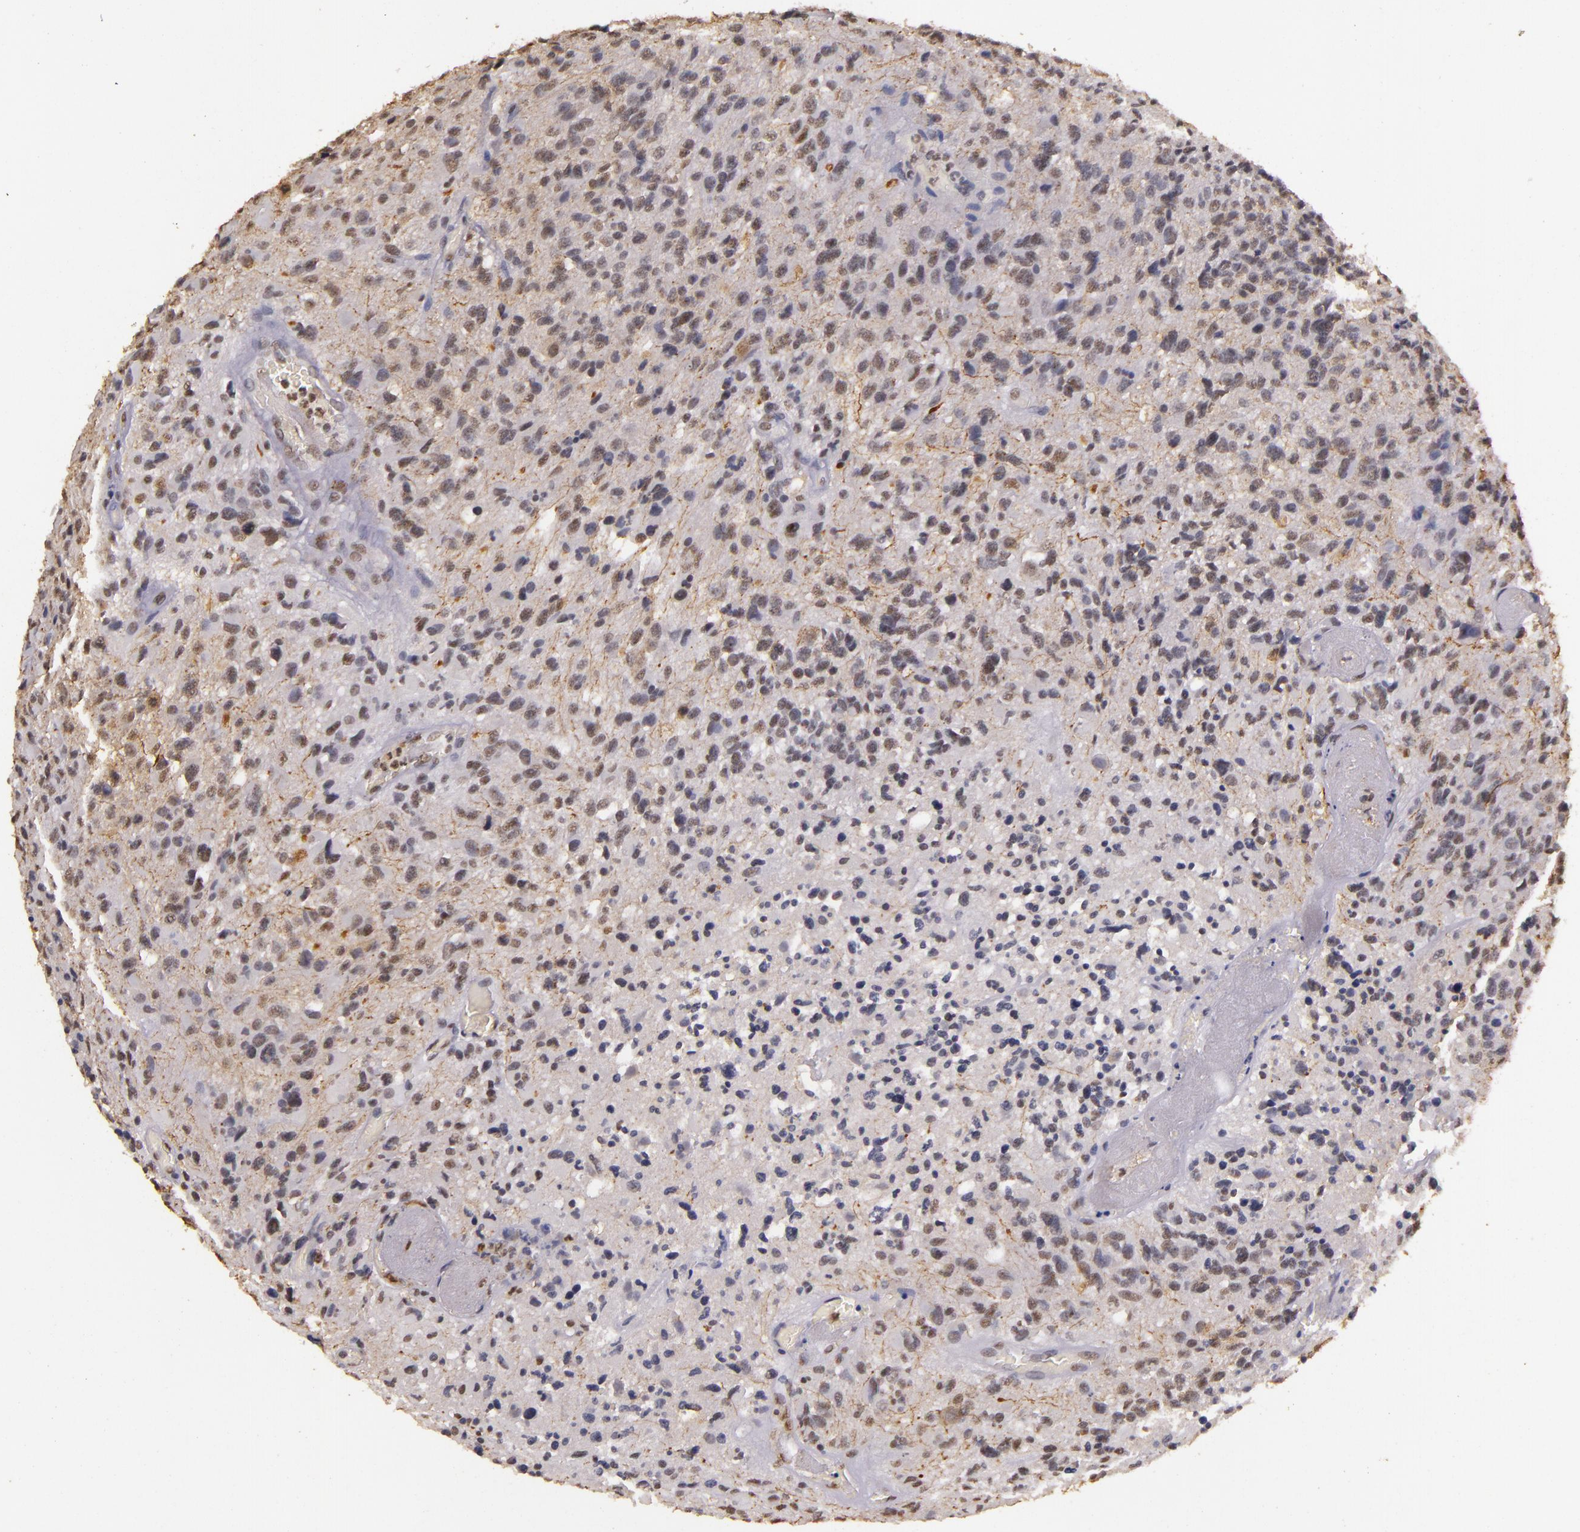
{"staining": {"intensity": "weak", "quantity": "<25%", "location": "nuclear"}, "tissue": "glioma", "cell_type": "Tumor cells", "image_type": "cancer", "snomed": [{"axis": "morphology", "description": "Glioma, malignant, High grade"}, {"axis": "topography", "description": "Brain"}], "caption": "A high-resolution image shows immunohistochemistry (IHC) staining of glioma, which displays no significant positivity in tumor cells.", "gene": "CBX3", "patient": {"sex": "male", "age": 69}}